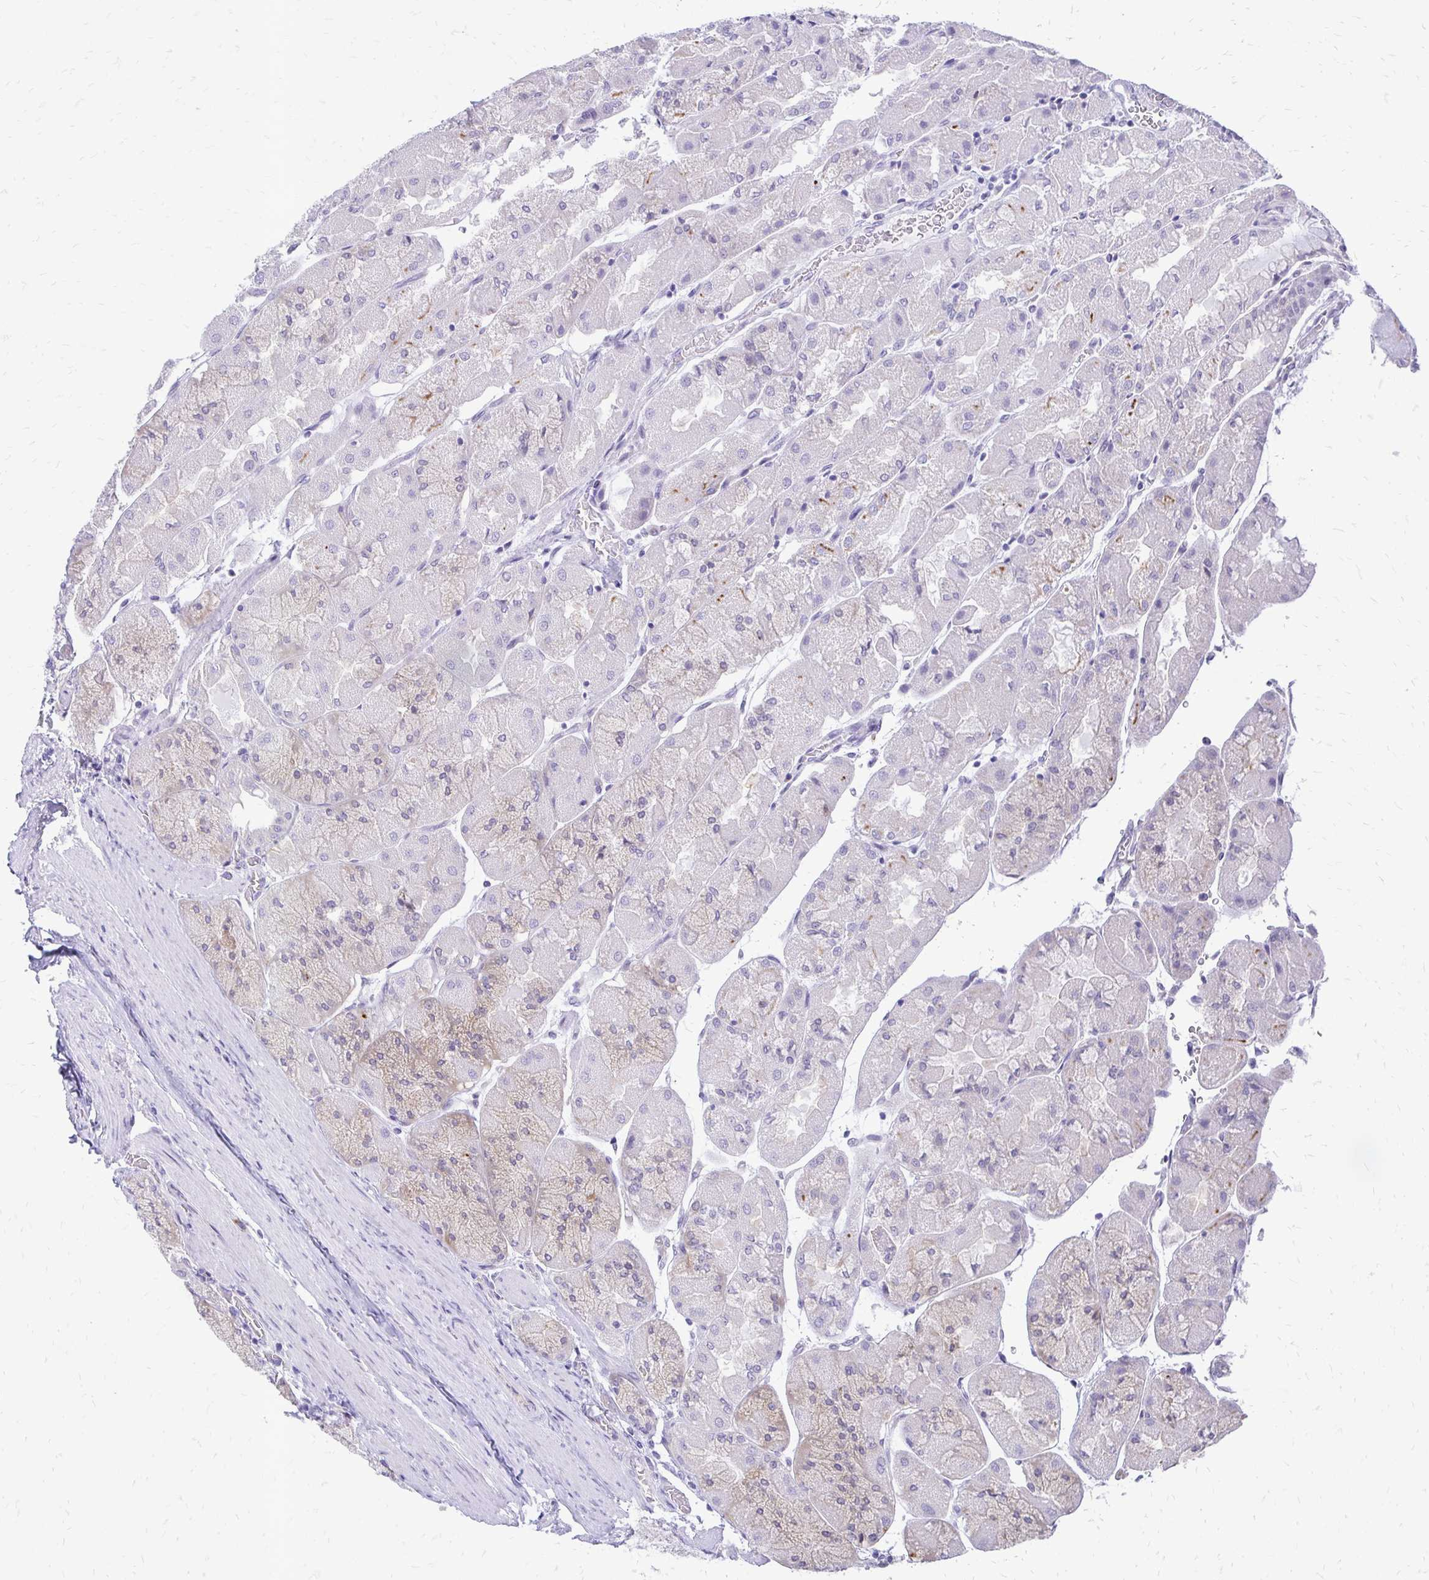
{"staining": {"intensity": "moderate", "quantity": "<25%", "location": "cytoplasmic/membranous"}, "tissue": "stomach", "cell_type": "Glandular cells", "image_type": "normal", "snomed": [{"axis": "morphology", "description": "Normal tissue, NOS"}, {"axis": "topography", "description": "Stomach"}], "caption": "Protein staining displays moderate cytoplasmic/membranous positivity in about <25% of glandular cells in normal stomach. (Stains: DAB in brown, nuclei in blue, Microscopy: brightfield microscopy at high magnification).", "gene": "EPYC", "patient": {"sex": "female", "age": 61}}